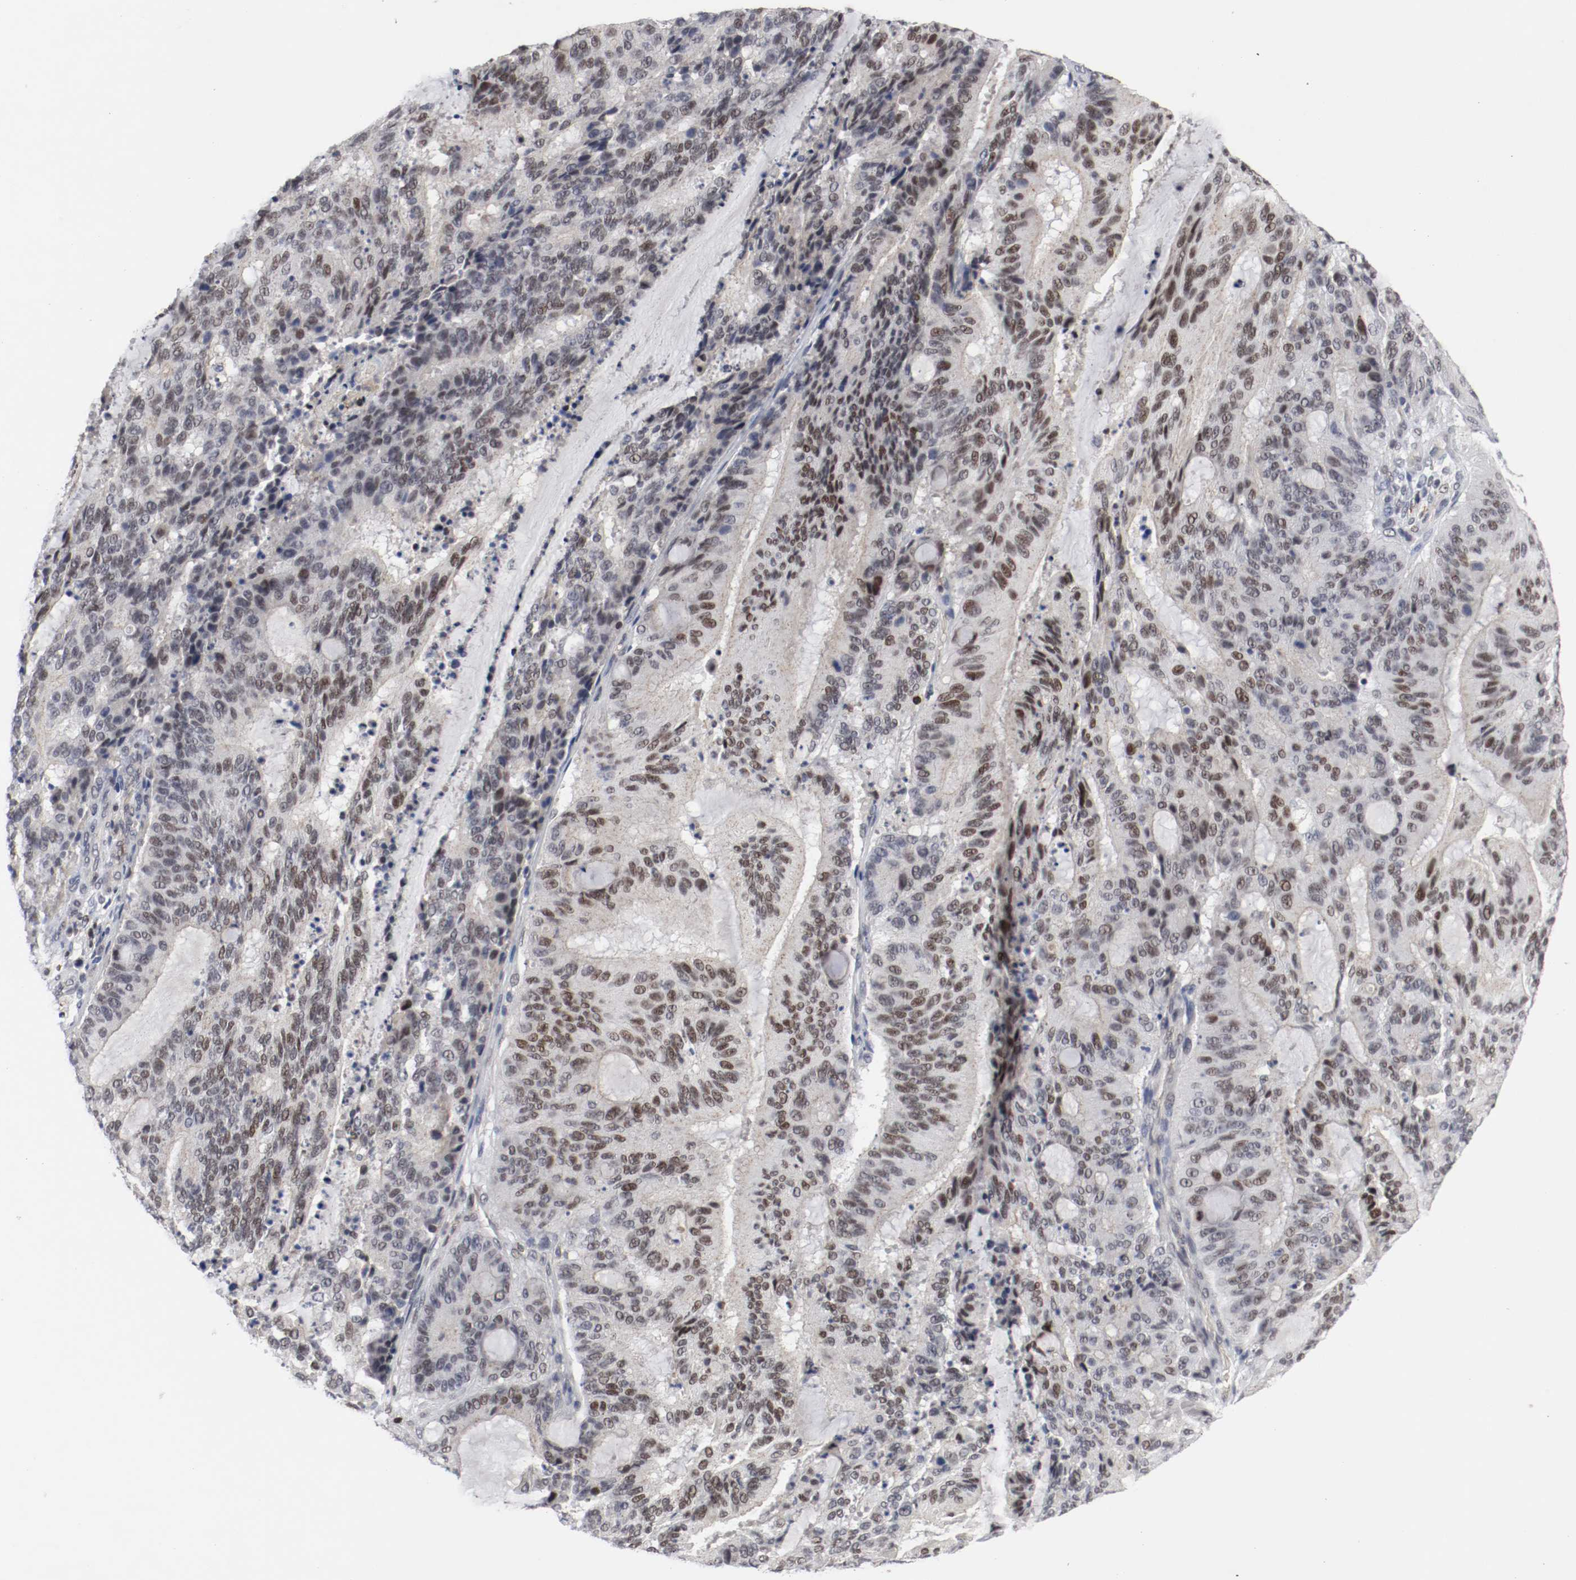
{"staining": {"intensity": "weak", "quantity": "25%-75%", "location": "nuclear"}, "tissue": "liver cancer", "cell_type": "Tumor cells", "image_type": "cancer", "snomed": [{"axis": "morphology", "description": "Cholangiocarcinoma"}, {"axis": "topography", "description": "Liver"}], "caption": "Immunohistochemical staining of human cholangiocarcinoma (liver) shows low levels of weak nuclear protein positivity in approximately 25%-75% of tumor cells.", "gene": "JUND", "patient": {"sex": "female", "age": 73}}